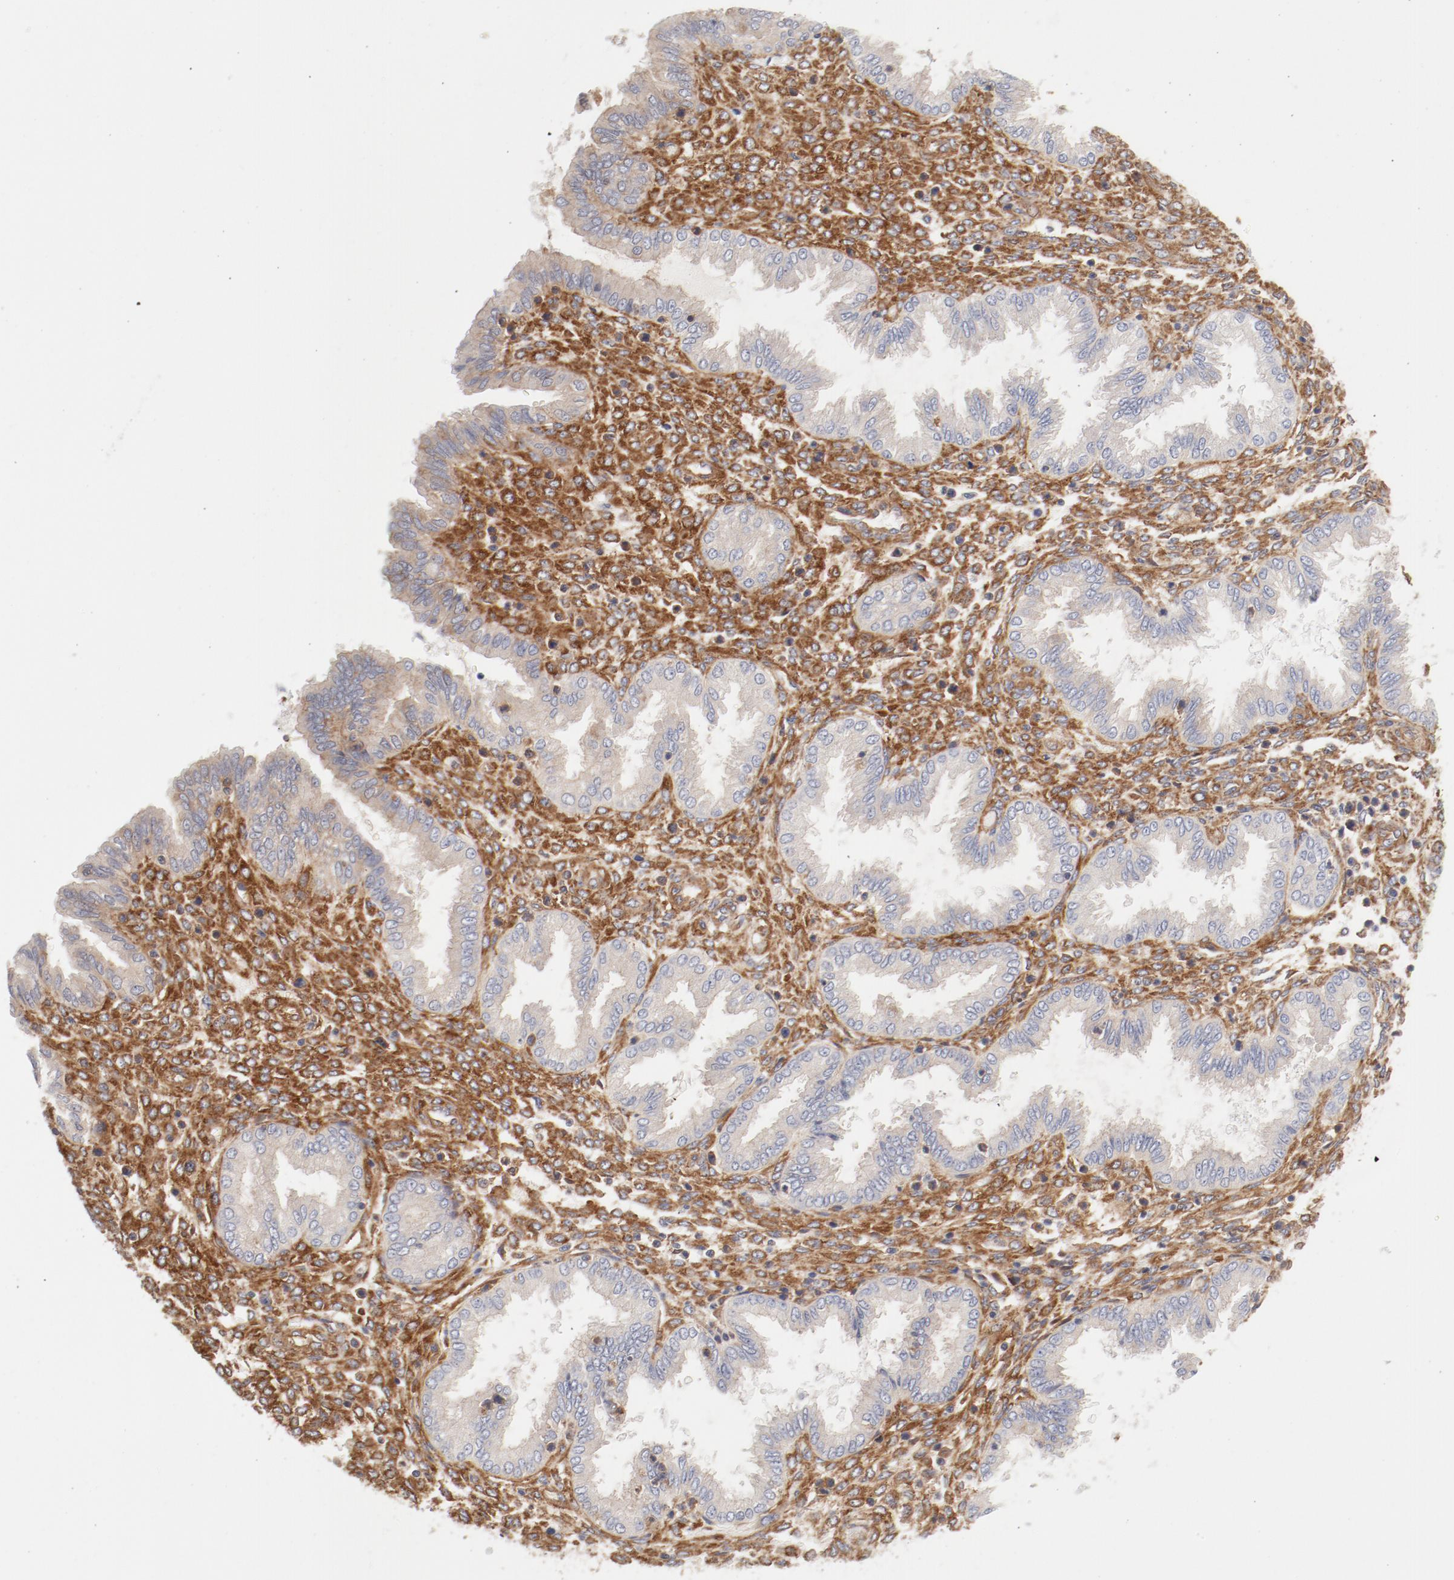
{"staining": {"intensity": "weak", "quantity": ">75%", "location": "cytoplasmic/membranous"}, "tissue": "endometrium", "cell_type": "Cells in endometrial stroma", "image_type": "normal", "snomed": [{"axis": "morphology", "description": "Normal tissue, NOS"}, {"axis": "topography", "description": "Endometrium"}], "caption": "This is a photomicrograph of immunohistochemistry staining of normal endometrium, which shows weak expression in the cytoplasmic/membranous of cells in endometrial stroma.", "gene": "AP2A1", "patient": {"sex": "female", "age": 33}}